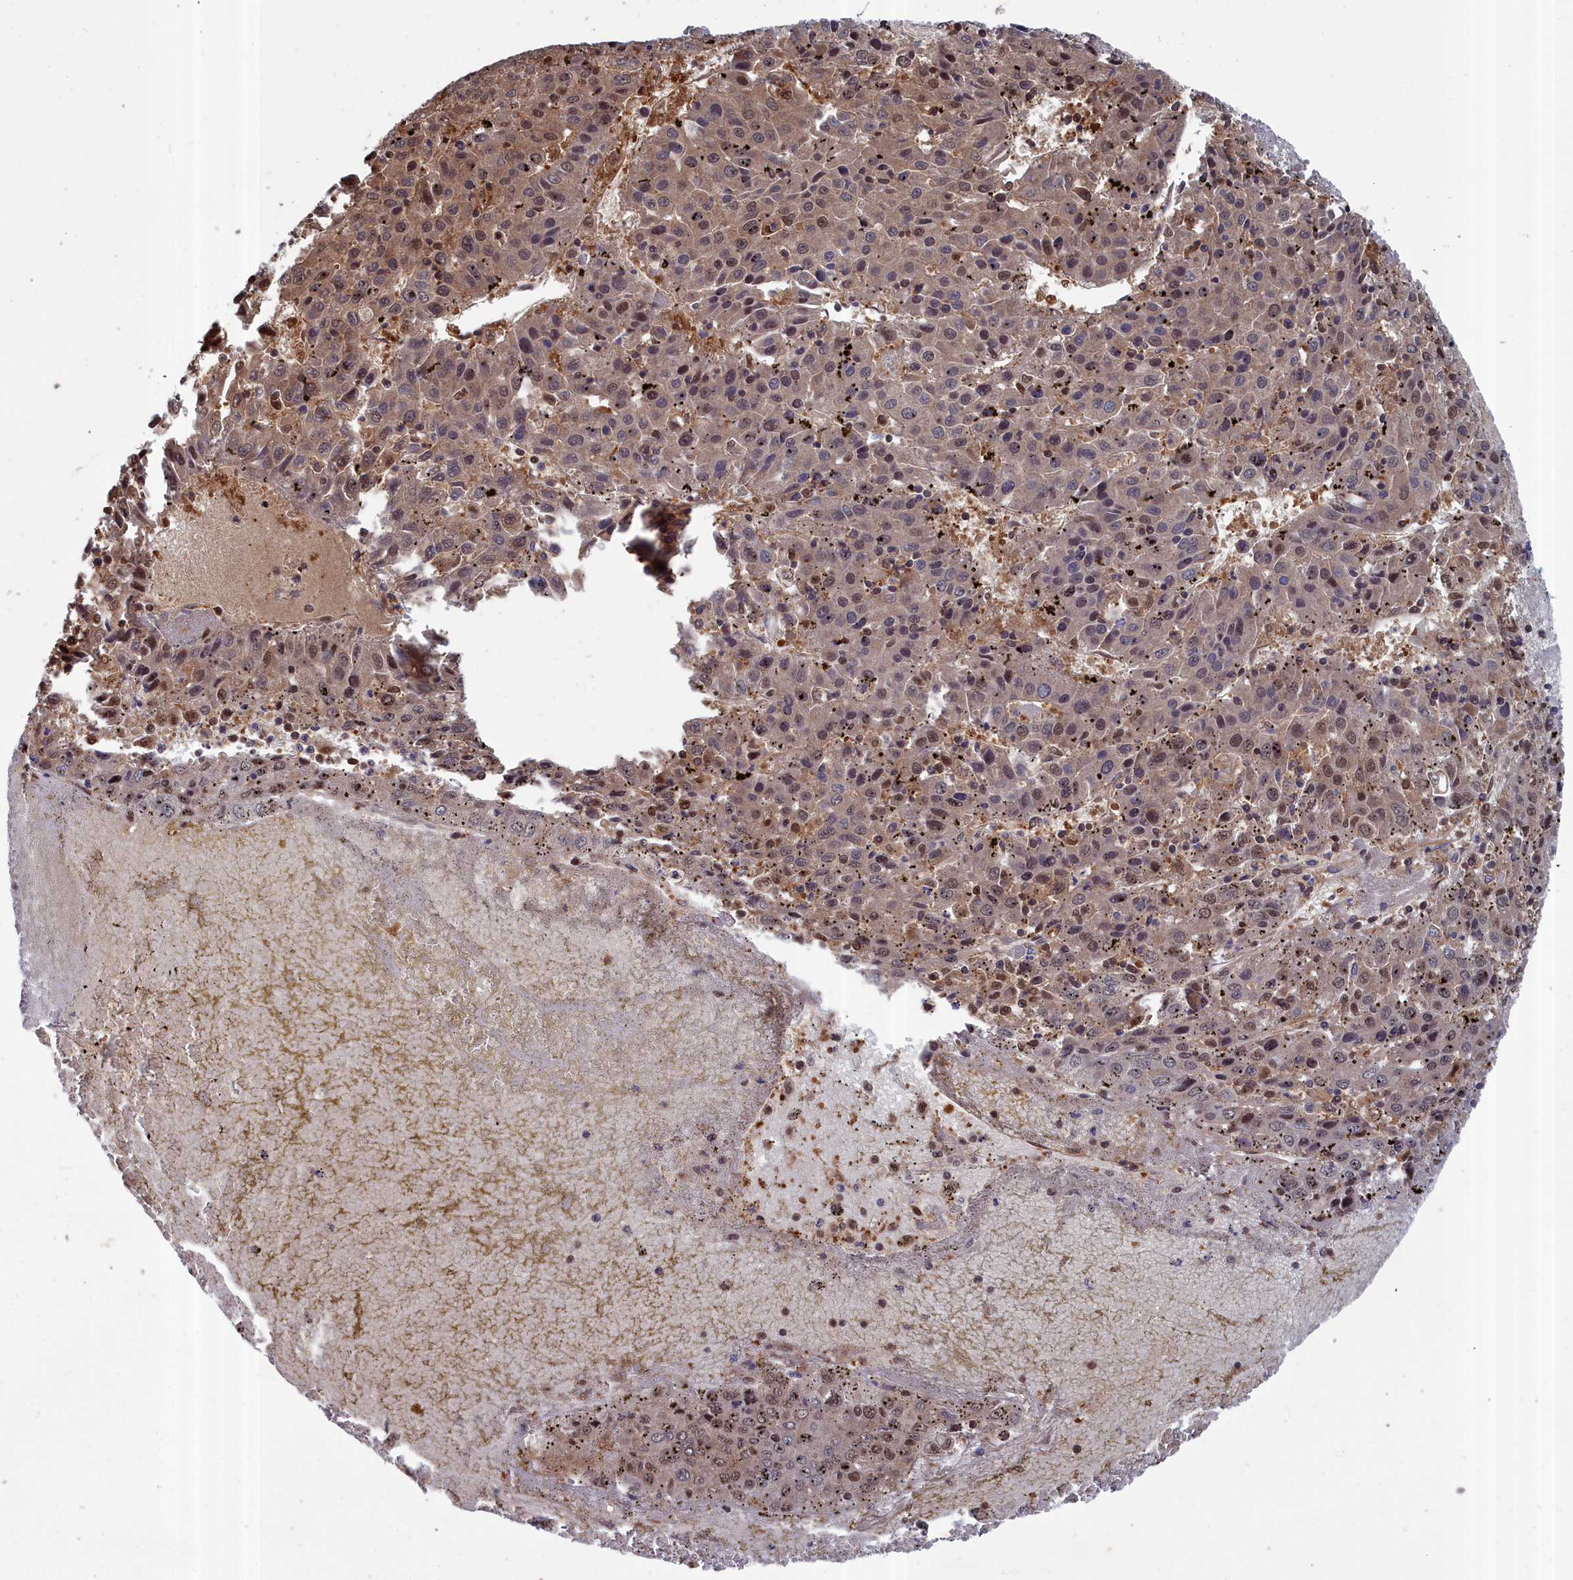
{"staining": {"intensity": "moderate", "quantity": ">75%", "location": "cytoplasmic/membranous,nuclear"}, "tissue": "liver cancer", "cell_type": "Tumor cells", "image_type": "cancer", "snomed": [{"axis": "morphology", "description": "Carcinoma, Hepatocellular, NOS"}, {"axis": "topography", "description": "Liver"}], "caption": "Brown immunohistochemical staining in liver cancer shows moderate cytoplasmic/membranous and nuclear expression in approximately >75% of tumor cells.", "gene": "GFRA2", "patient": {"sex": "female", "age": 53}}